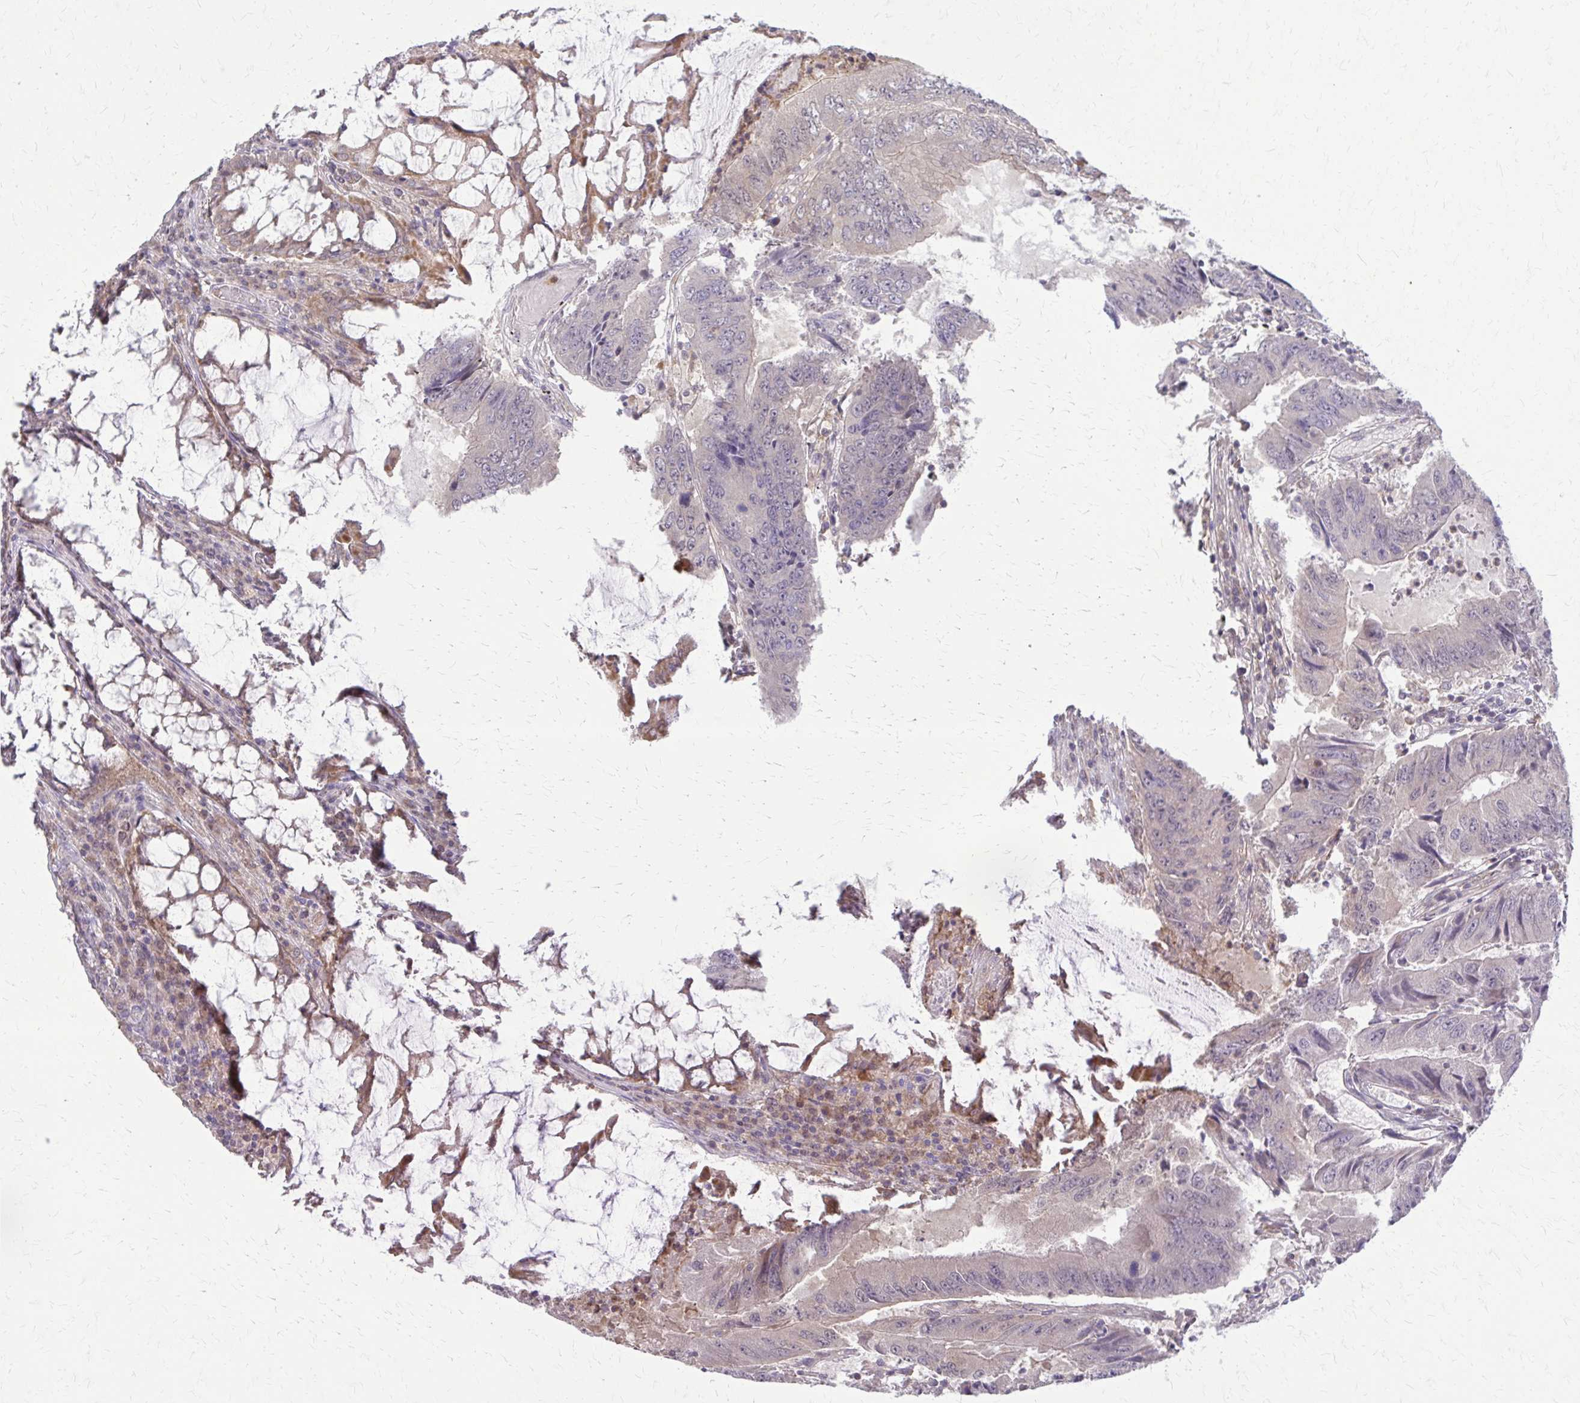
{"staining": {"intensity": "negative", "quantity": "none", "location": "none"}, "tissue": "colorectal cancer", "cell_type": "Tumor cells", "image_type": "cancer", "snomed": [{"axis": "morphology", "description": "Adenocarcinoma, NOS"}, {"axis": "topography", "description": "Colon"}], "caption": "There is no significant staining in tumor cells of colorectal cancer (adenocarcinoma).", "gene": "NRBF2", "patient": {"sex": "male", "age": 53}}